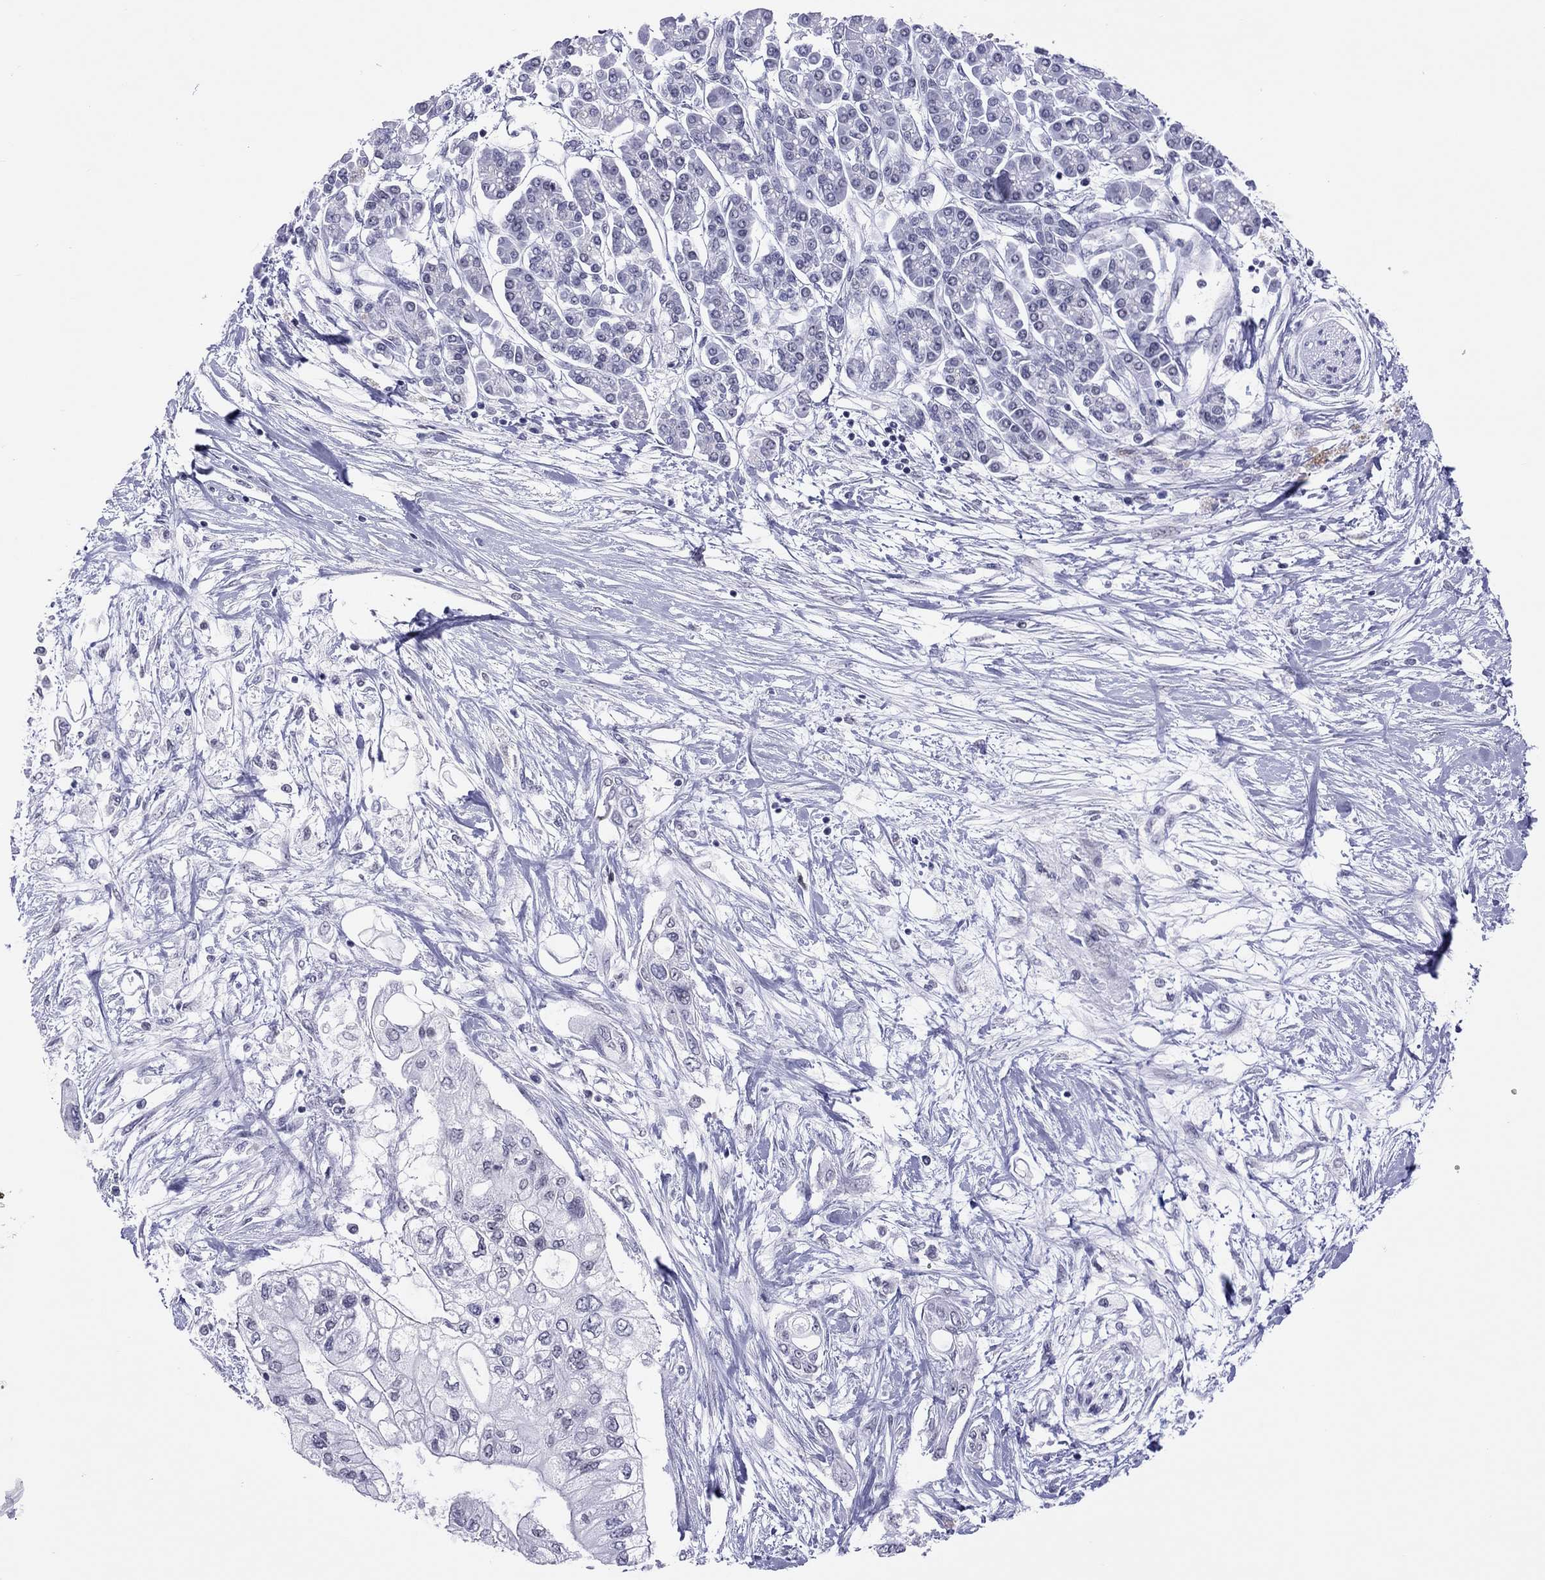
{"staining": {"intensity": "negative", "quantity": "none", "location": "none"}, "tissue": "pancreatic cancer", "cell_type": "Tumor cells", "image_type": "cancer", "snomed": [{"axis": "morphology", "description": "Adenocarcinoma, NOS"}, {"axis": "topography", "description": "Pancreas"}], "caption": "Pancreatic adenocarcinoma was stained to show a protein in brown. There is no significant positivity in tumor cells.", "gene": "JHY", "patient": {"sex": "female", "age": 77}}